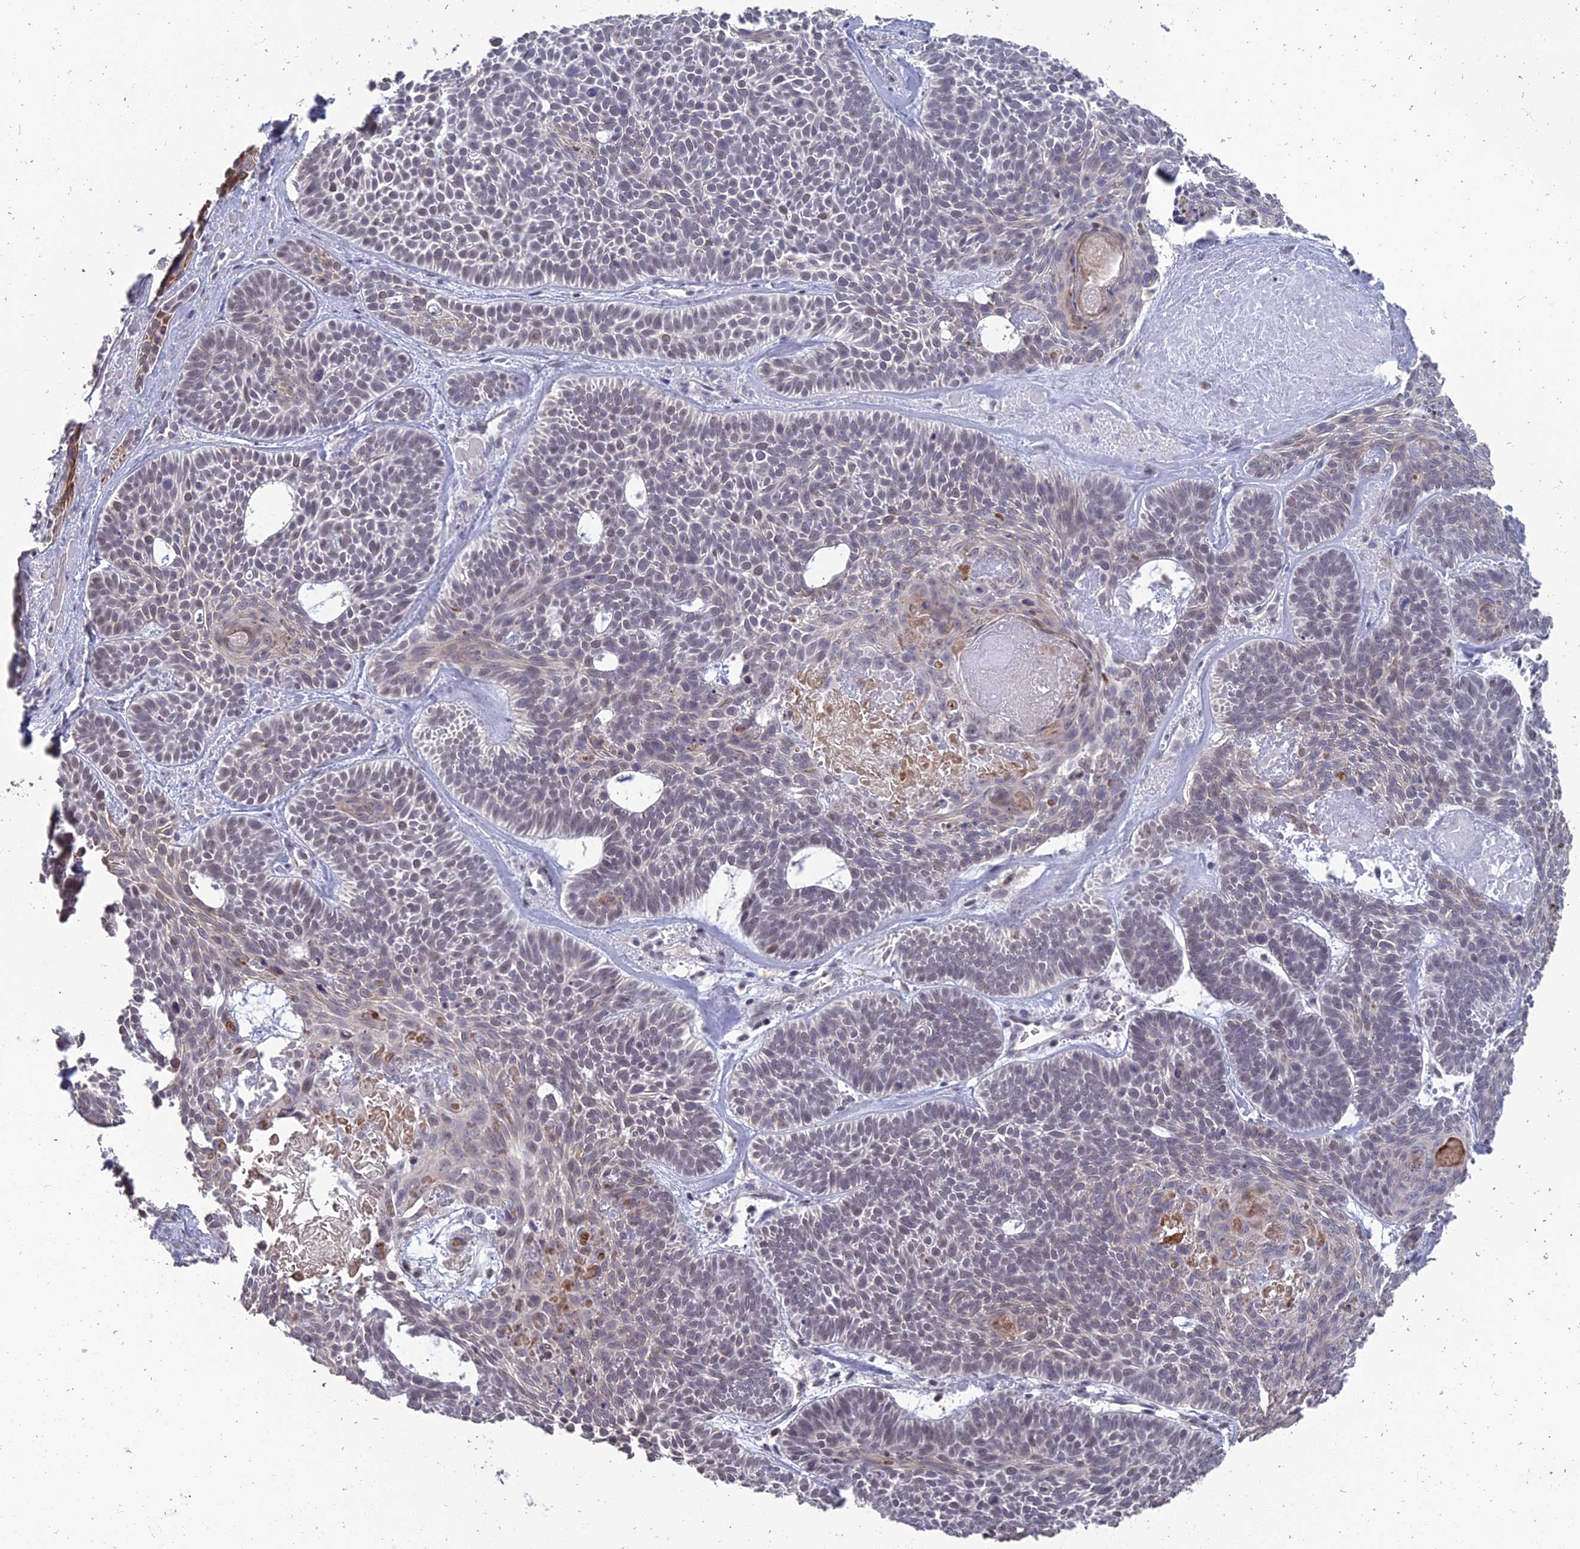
{"staining": {"intensity": "weak", "quantity": "<25%", "location": "nuclear"}, "tissue": "skin cancer", "cell_type": "Tumor cells", "image_type": "cancer", "snomed": [{"axis": "morphology", "description": "Basal cell carcinoma"}, {"axis": "topography", "description": "Skin"}], "caption": "This is an immunohistochemistry histopathology image of human skin cancer. There is no staining in tumor cells.", "gene": "MT-CO3", "patient": {"sex": "male", "age": 85}}